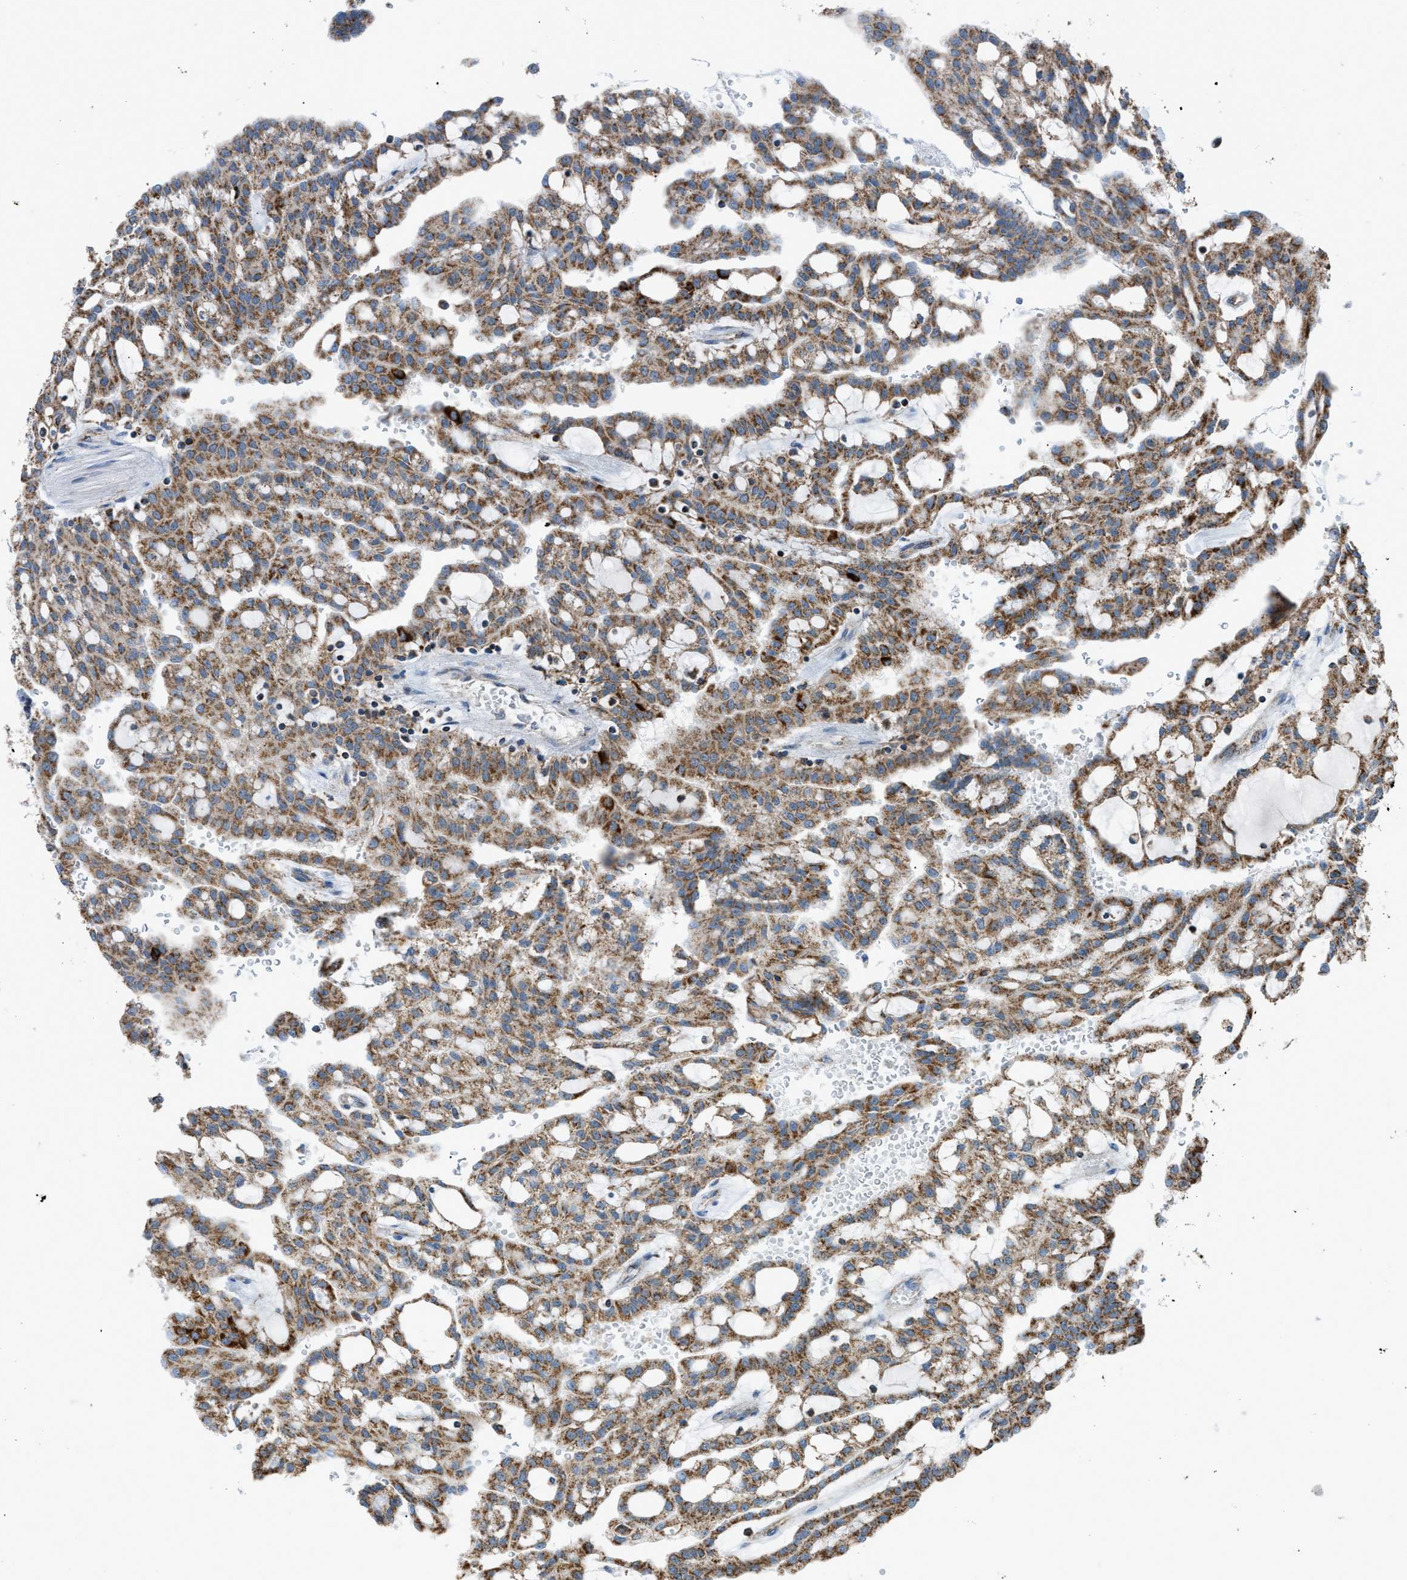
{"staining": {"intensity": "moderate", "quantity": ">75%", "location": "cytoplasmic/membranous"}, "tissue": "renal cancer", "cell_type": "Tumor cells", "image_type": "cancer", "snomed": [{"axis": "morphology", "description": "Adenocarcinoma, NOS"}, {"axis": "topography", "description": "Kidney"}], "caption": "Immunohistochemistry histopathology image of renal cancer stained for a protein (brown), which reveals medium levels of moderate cytoplasmic/membranous positivity in approximately >75% of tumor cells.", "gene": "SRM", "patient": {"sex": "male", "age": 63}}